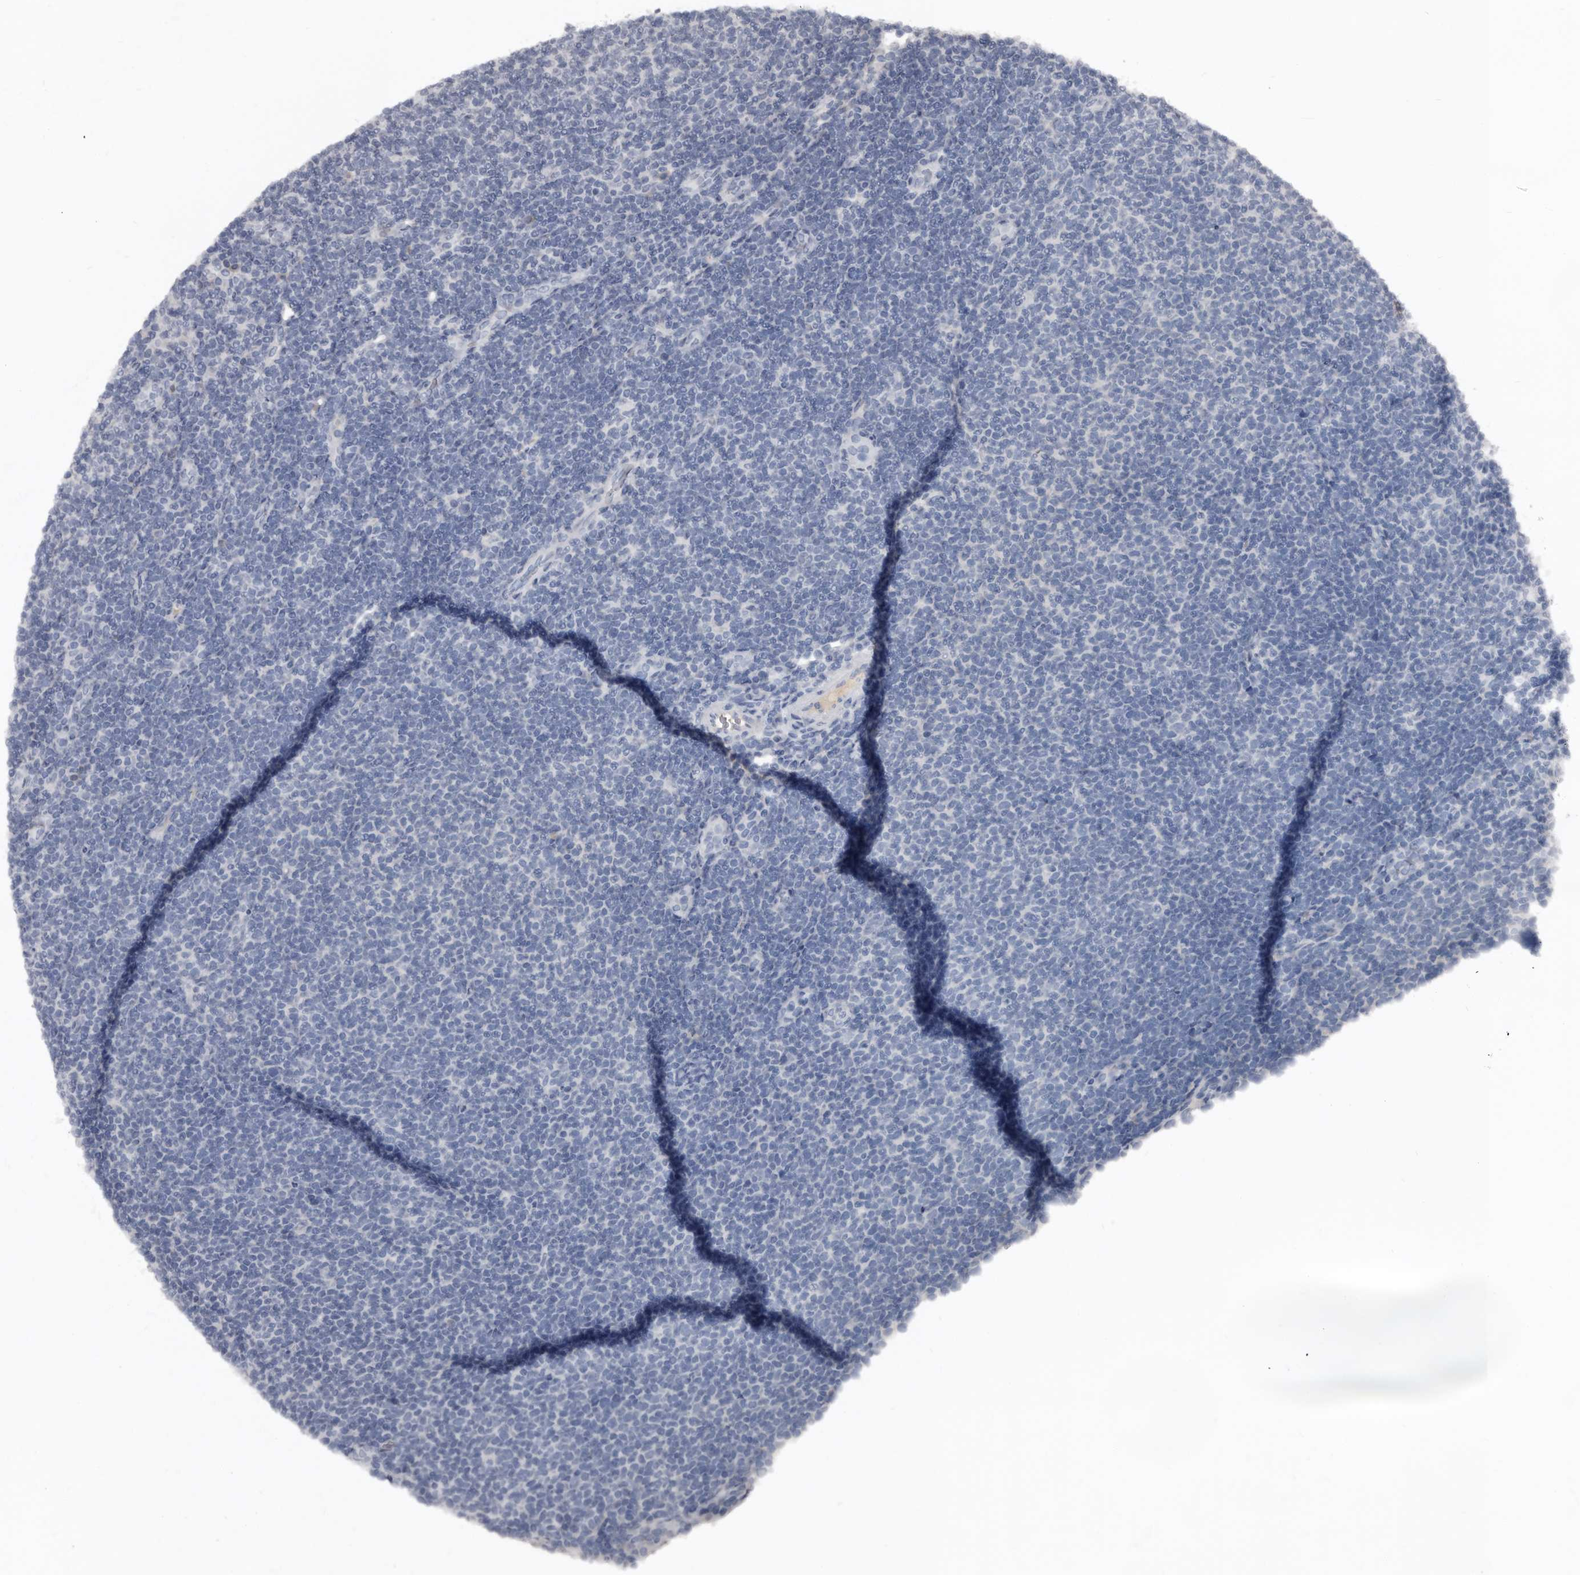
{"staining": {"intensity": "negative", "quantity": "none", "location": "none"}, "tissue": "lymphoma", "cell_type": "Tumor cells", "image_type": "cancer", "snomed": [{"axis": "morphology", "description": "Malignant lymphoma, non-Hodgkin's type, Low grade"}, {"axis": "topography", "description": "Lymph node"}], "caption": "High power microscopy histopathology image of an IHC photomicrograph of lymphoma, revealing no significant staining in tumor cells.", "gene": "GREB1", "patient": {"sex": "male", "age": 66}}